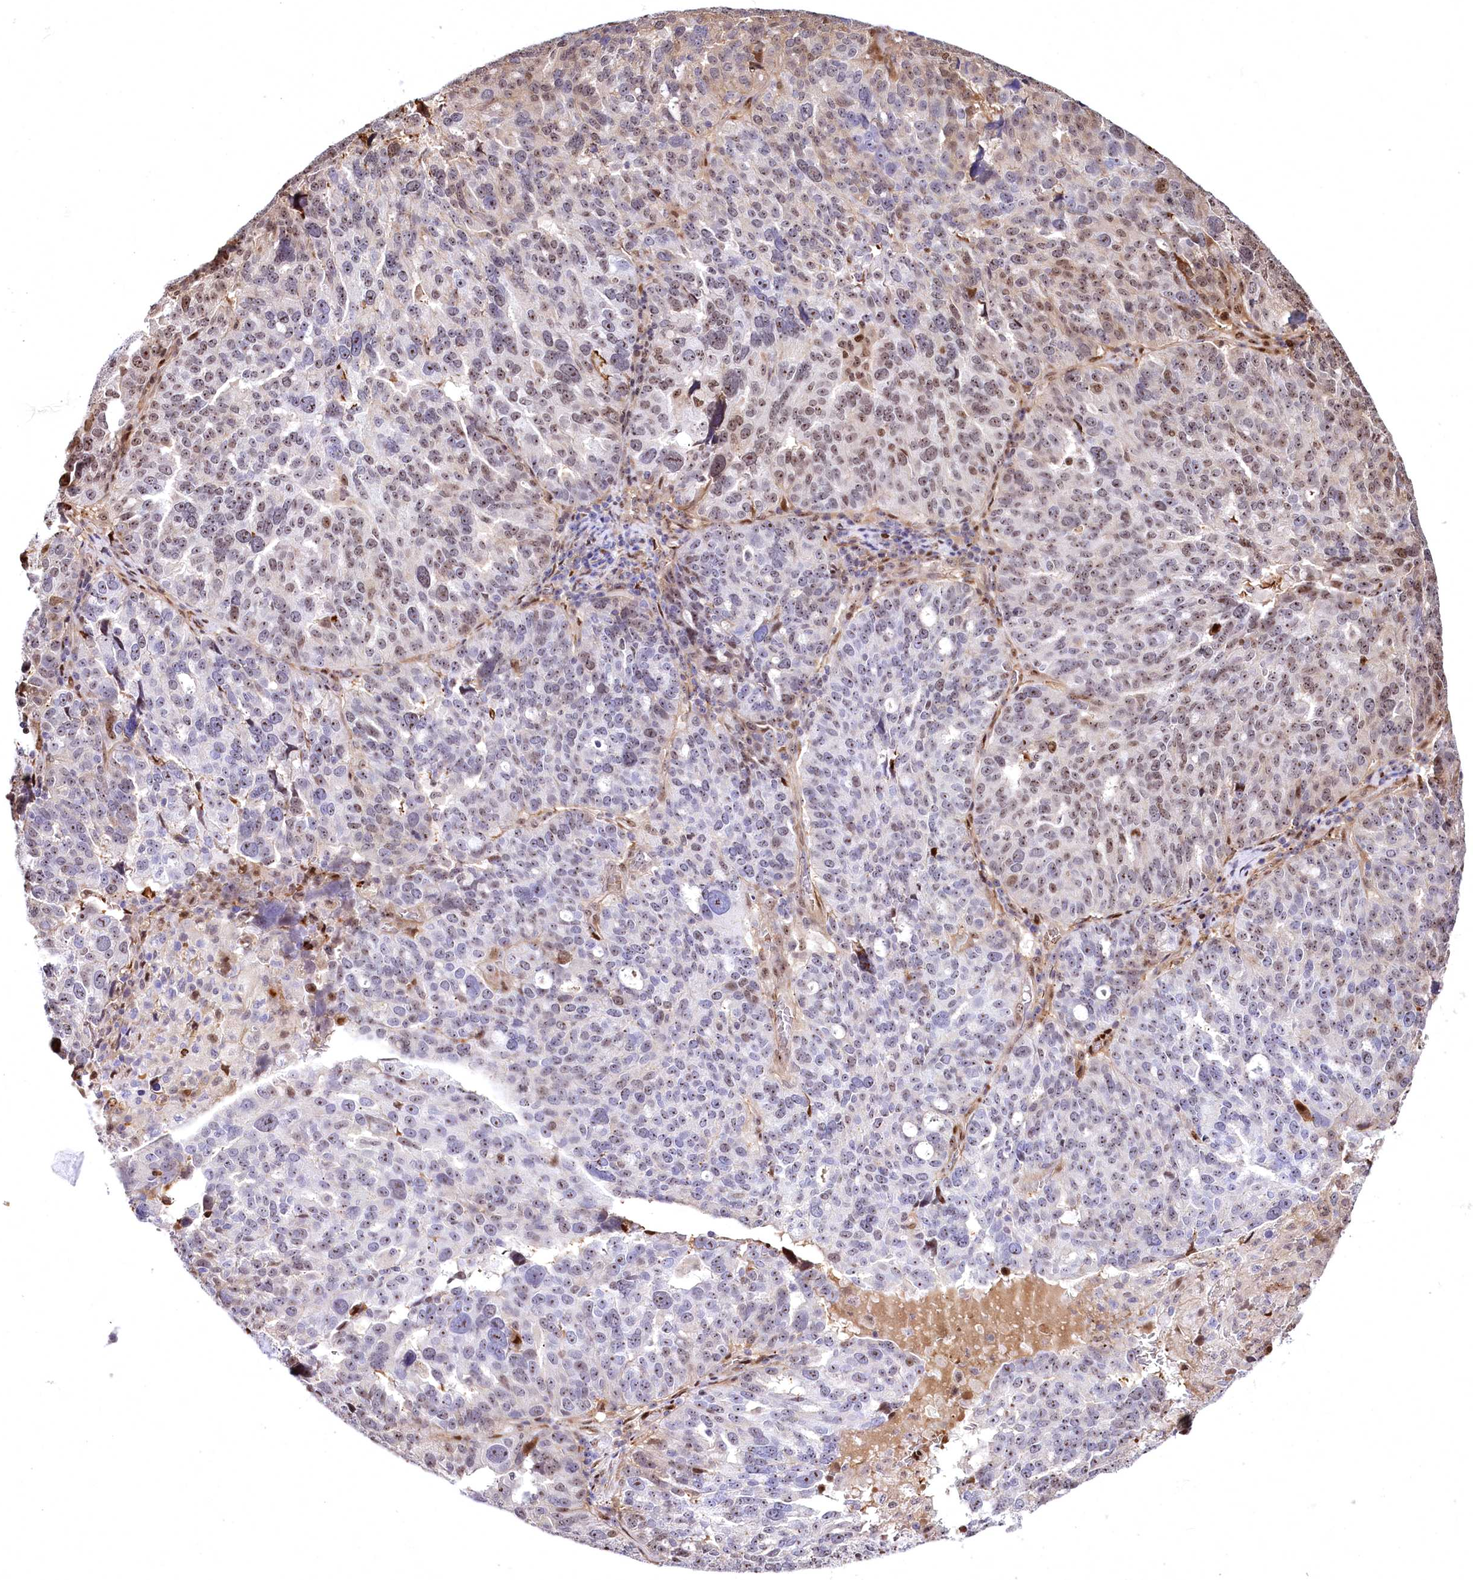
{"staining": {"intensity": "moderate", "quantity": "<25%", "location": "nuclear"}, "tissue": "ovarian cancer", "cell_type": "Tumor cells", "image_type": "cancer", "snomed": [{"axis": "morphology", "description": "Cystadenocarcinoma, serous, NOS"}, {"axis": "topography", "description": "Ovary"}], "caption": "Immunohistochemistry micrograph of neoplastic tissue: human serous cystadenocarcinoma (ovarian) stained using IHC reveals low levels of moderate protein expression localized specifically in the nuclear of tumor cells, appearing as a nuclear brown color.", "gene": "PTMS", "patient": {"sex": "female", "age": 59}}